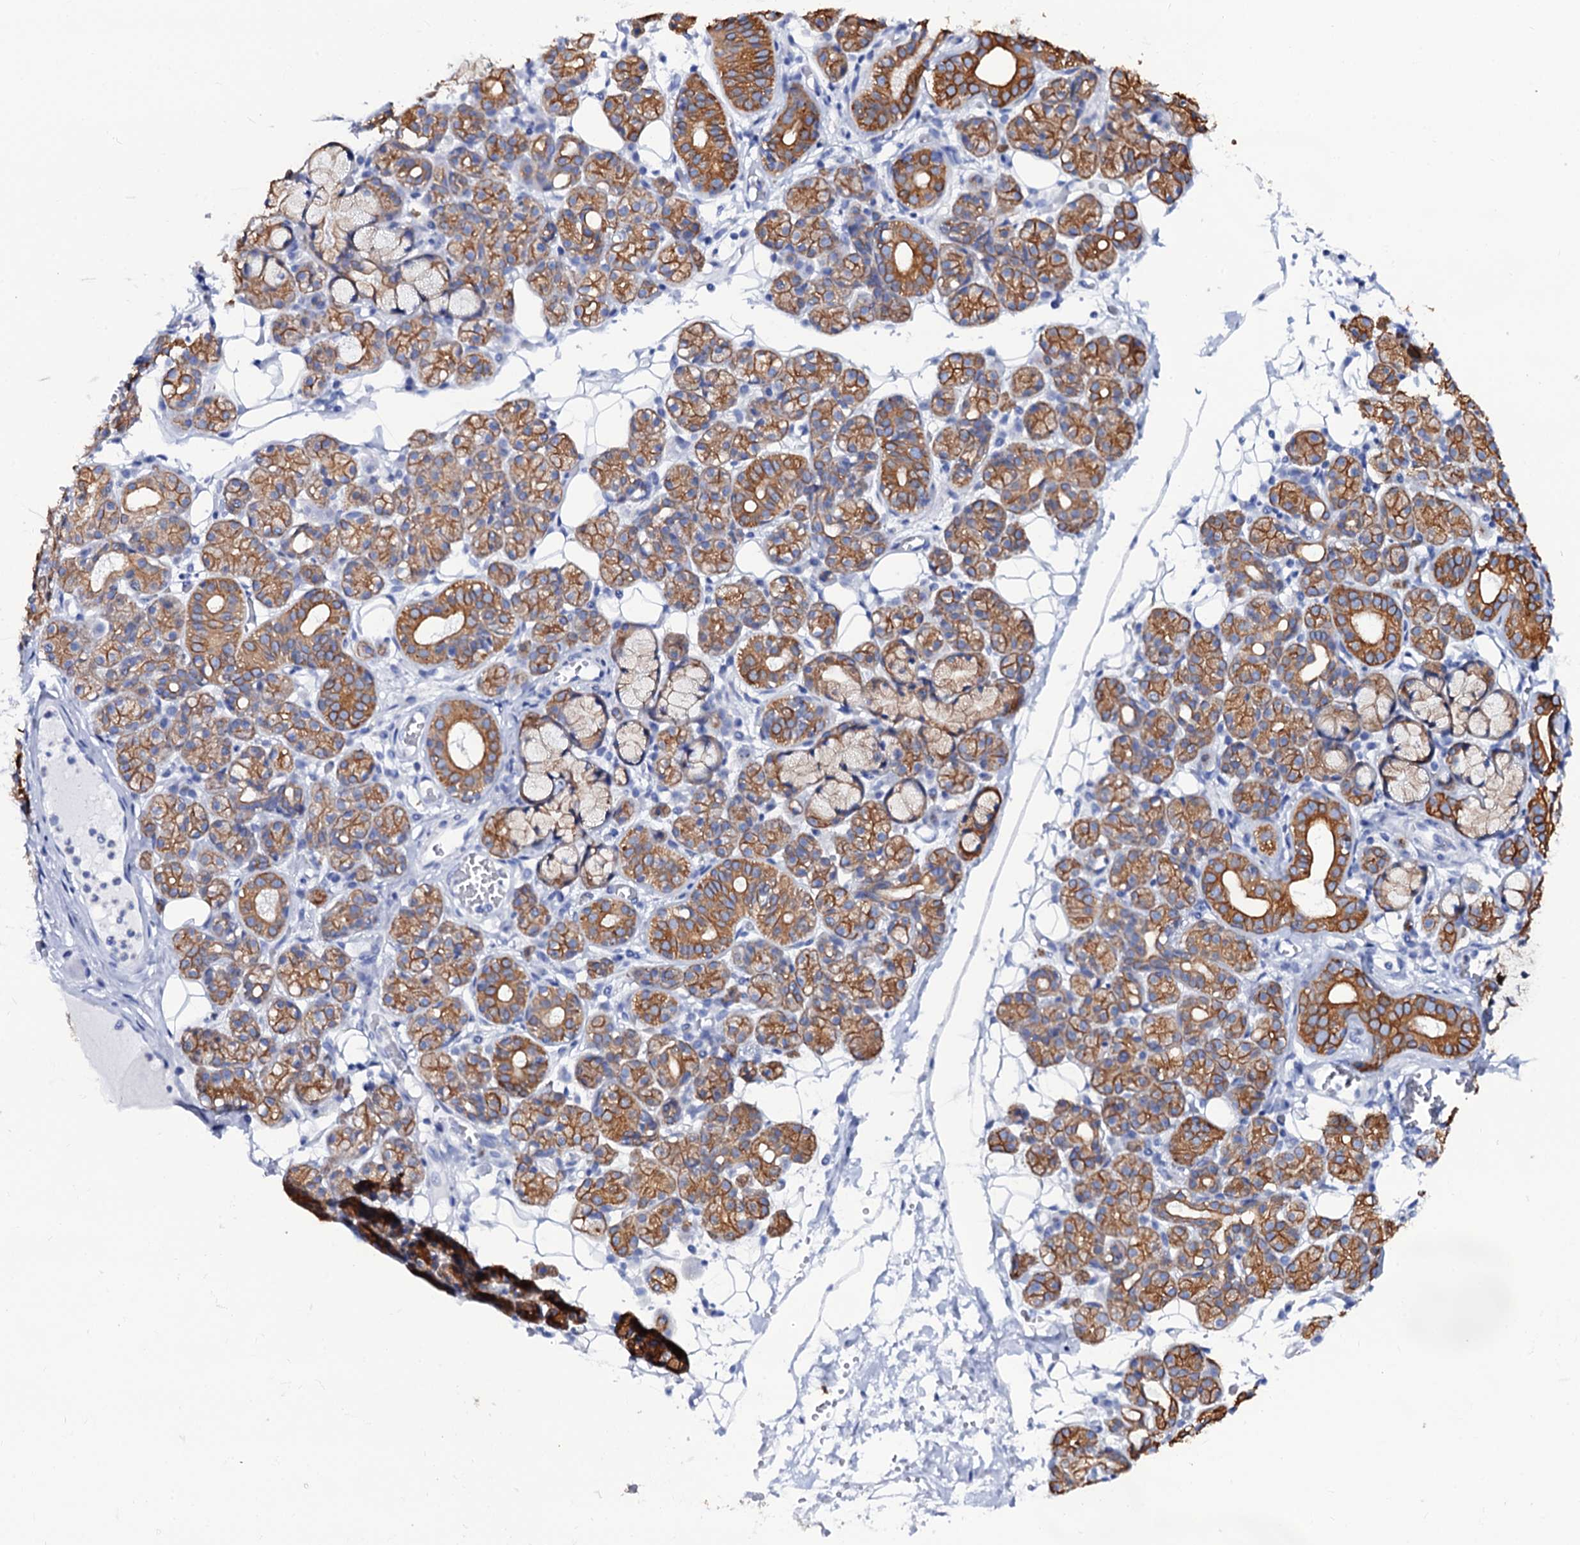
{"staining": {"intensity": "moderate", "quantity": ">75%", "location": "cytoplasmic/membranous"}, "tissue": "salivary gland", "cell_type": "Glandular cells", "image_type": "normal", "snomed": [{"axis": "morphology", "description": "Normal tissue, NOS"}, {"axis": "topography", "description": "Salivary gland"}], "caption": "This is an image of immunohistochemistry staining of benign salivary gland, which shows moderate positivity in the cytoplasmic/membranous of glandular cells.", "gene": "RAB3IP", "patient": {"sex": "male", "age": 63}}